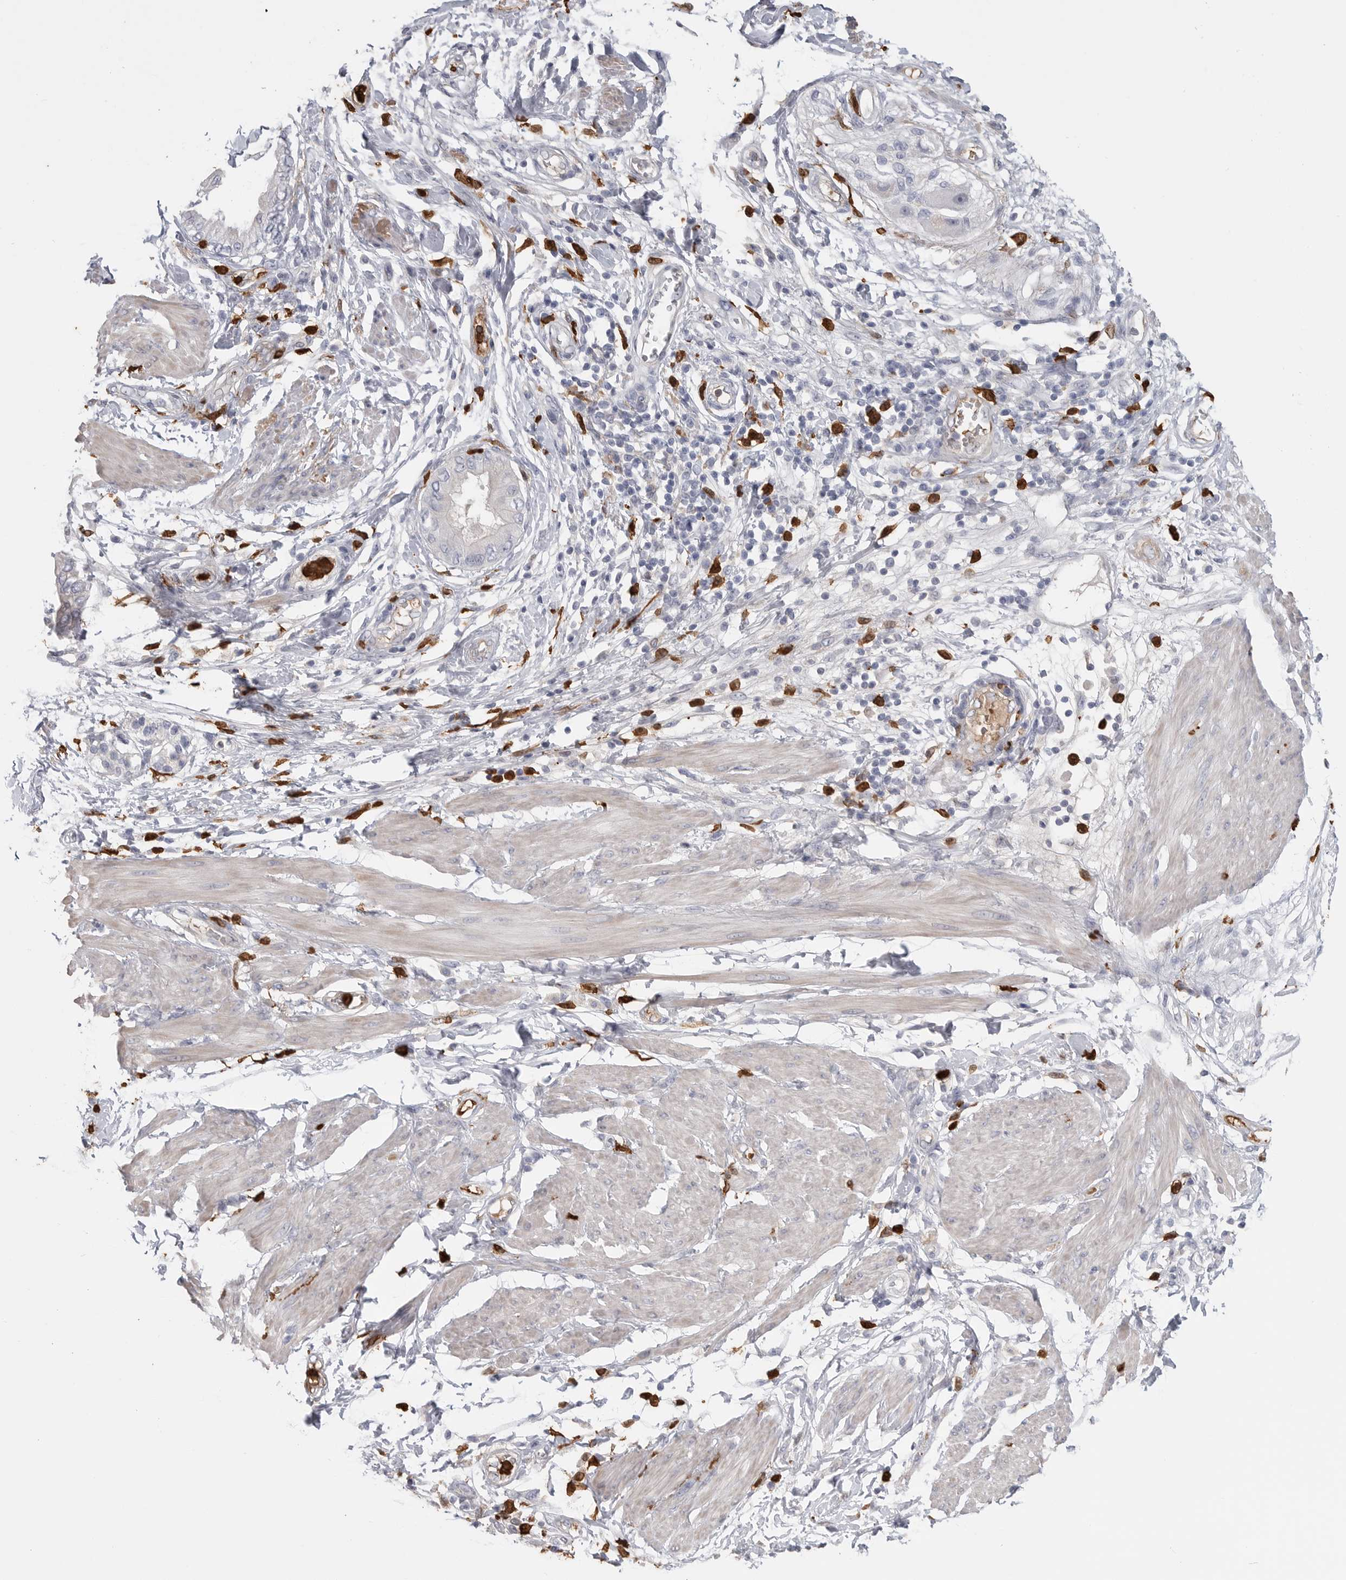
{"staining": {"intensity": "negative", "quantity": "none", "location": "none"}, "tissue": "pancreatic cancer", "cell_type": "Tumor cells", "image_type": "cancer", "snomed": [{"axis": "morphology", "description": "Normal tissue, NOS"}, {"axis": "morphology", "description": "Adenocarcinoma, NOS"}, {"axis": "topography", "description": "Pancreas"}, {"axis": "topography", "description": "Duodenum"}], "caption": "There is no significant expression in tumor cells of pancreatic cancer (adenocarcinoma).", "gene": "CYB561D1", "patient": {"sex": "female", "age": 60}}